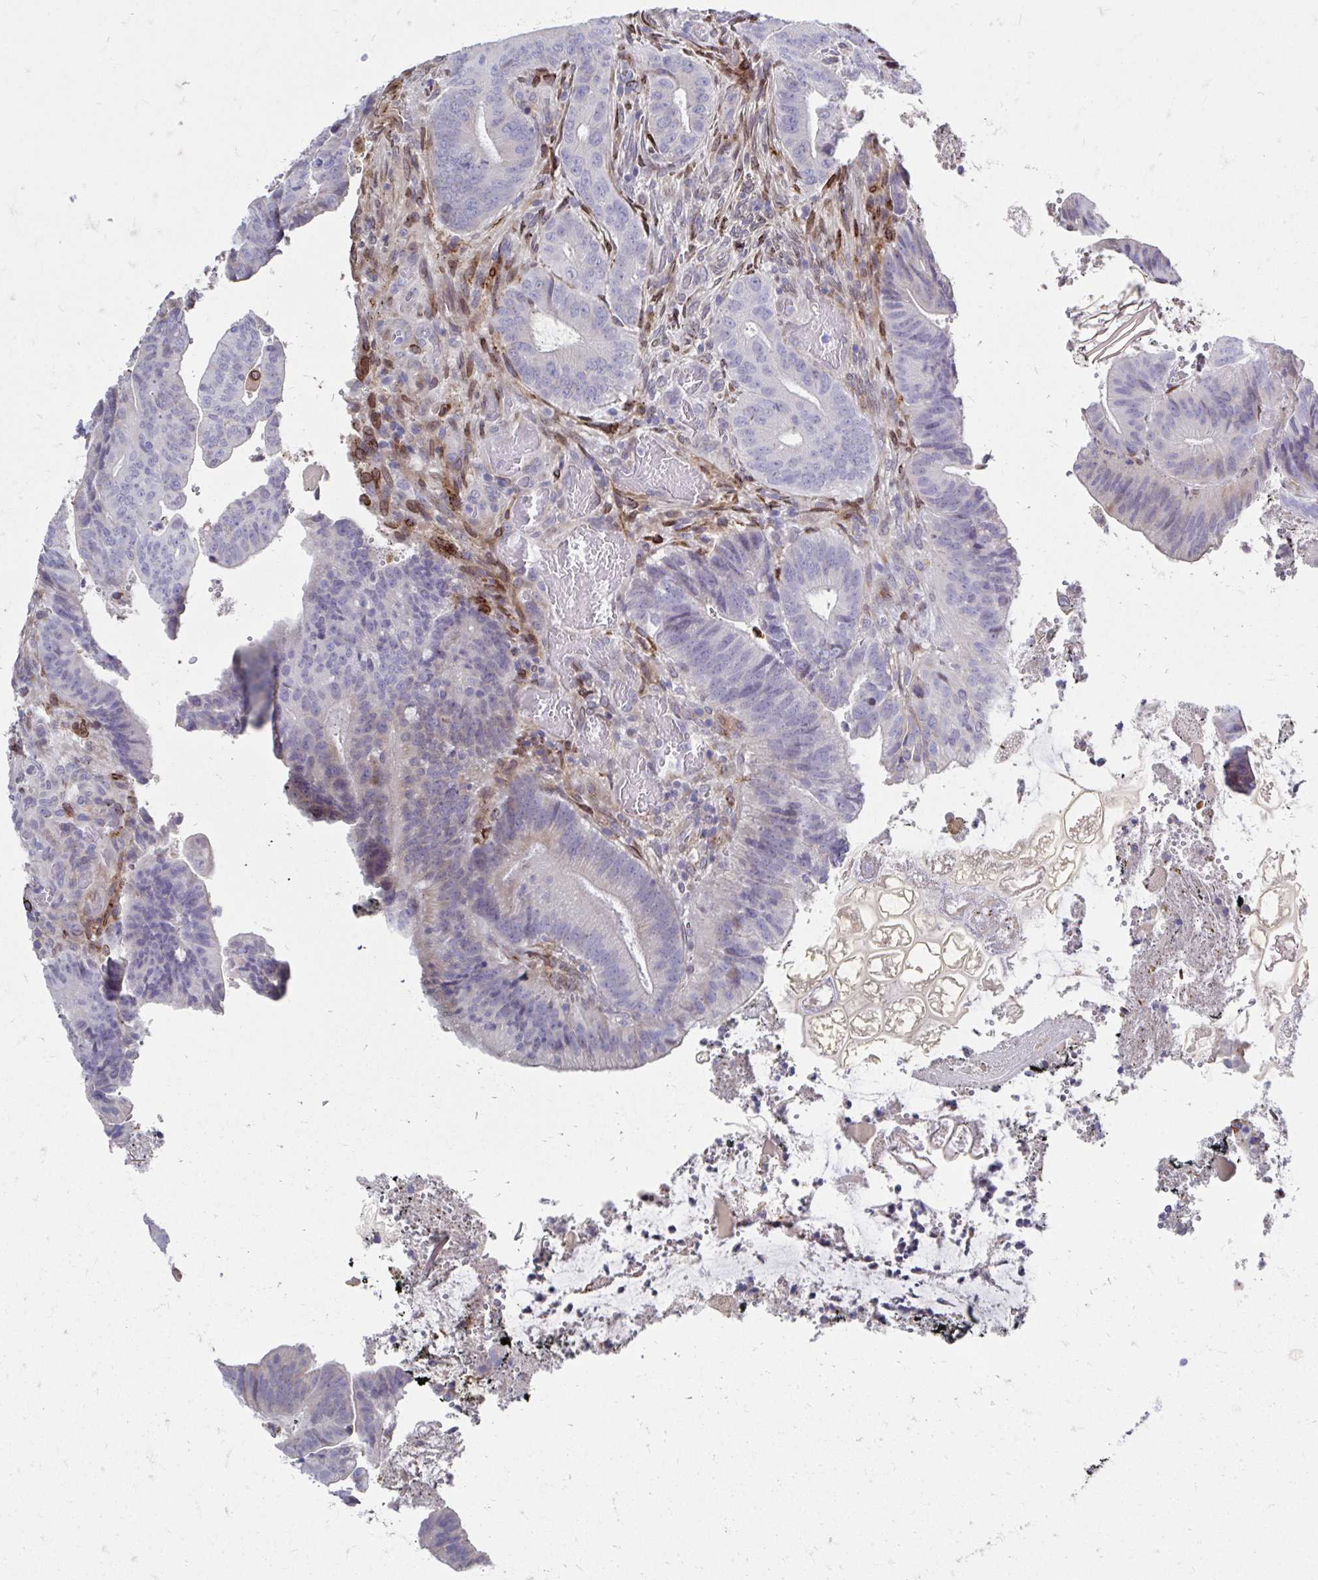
{"staining": {"intensity": "negative", "quantity": "none", "location": "none"}, "tissue": "colorectal cancer", "cell_type": "Tumor cells", "image_type": "cancer", "snomed": [{"axis": "morphology", "description": "Adenocarcinoma, NOS"}, {"axis": "topography", "description": "Colon"}], "caption": "The histopathology image reveals no significant staining in tumor cells of colorectal cancer (adenocarcinoma). (Stains: DAB (3,3'-diaminobenzidine) immunohistochemistry with hematoxylin counter stain, Microscopy: brightfield microscopy at high magnification).", "gene": "CDKL1", "patient": {"sex": "female", "age": 43}}